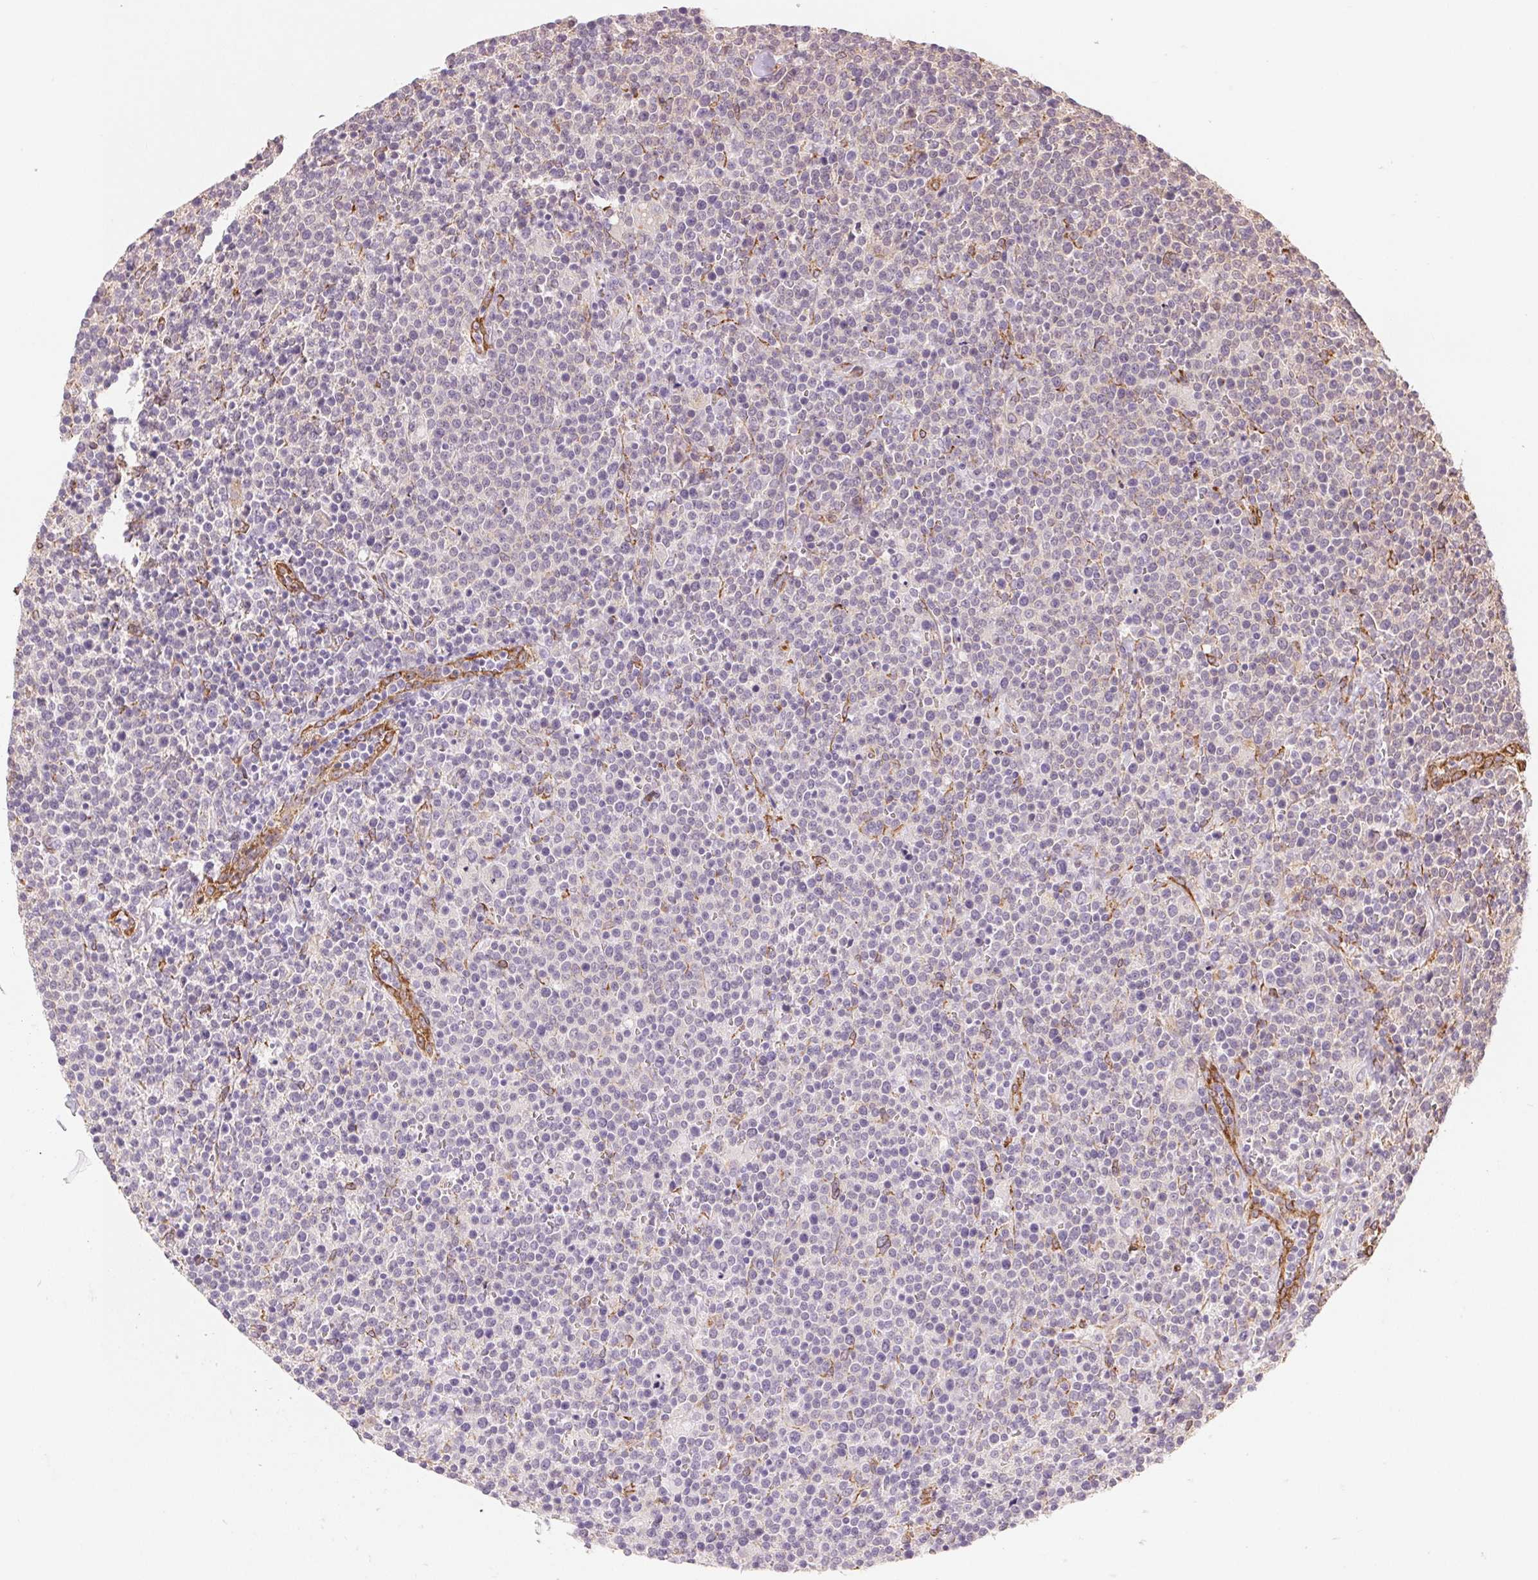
{"staining": {"intensity": "negative", "quantity": "none", "location": "none"}, "tissue": "lymphoma", "cell_type": "Tumor cells", "image_type": "cancer", "snomed": [{"axis": "morphology", "description": "Malignant lymphoma, non-Hodgkin's type, High grade"}, {"axis": "topography", "description": "Lymph node"}], "caption": "The immunohistochemistry (IHC) photomicrograph has no significant expression in tumor cells of lymphoma tissue. (Stains: DAB IHC with hematoxylin counter stain, Microscopy: brightfield microscopy at high magnification).", "gene": "FKBP10", "patient": {"sex": "male", "age": 61}}